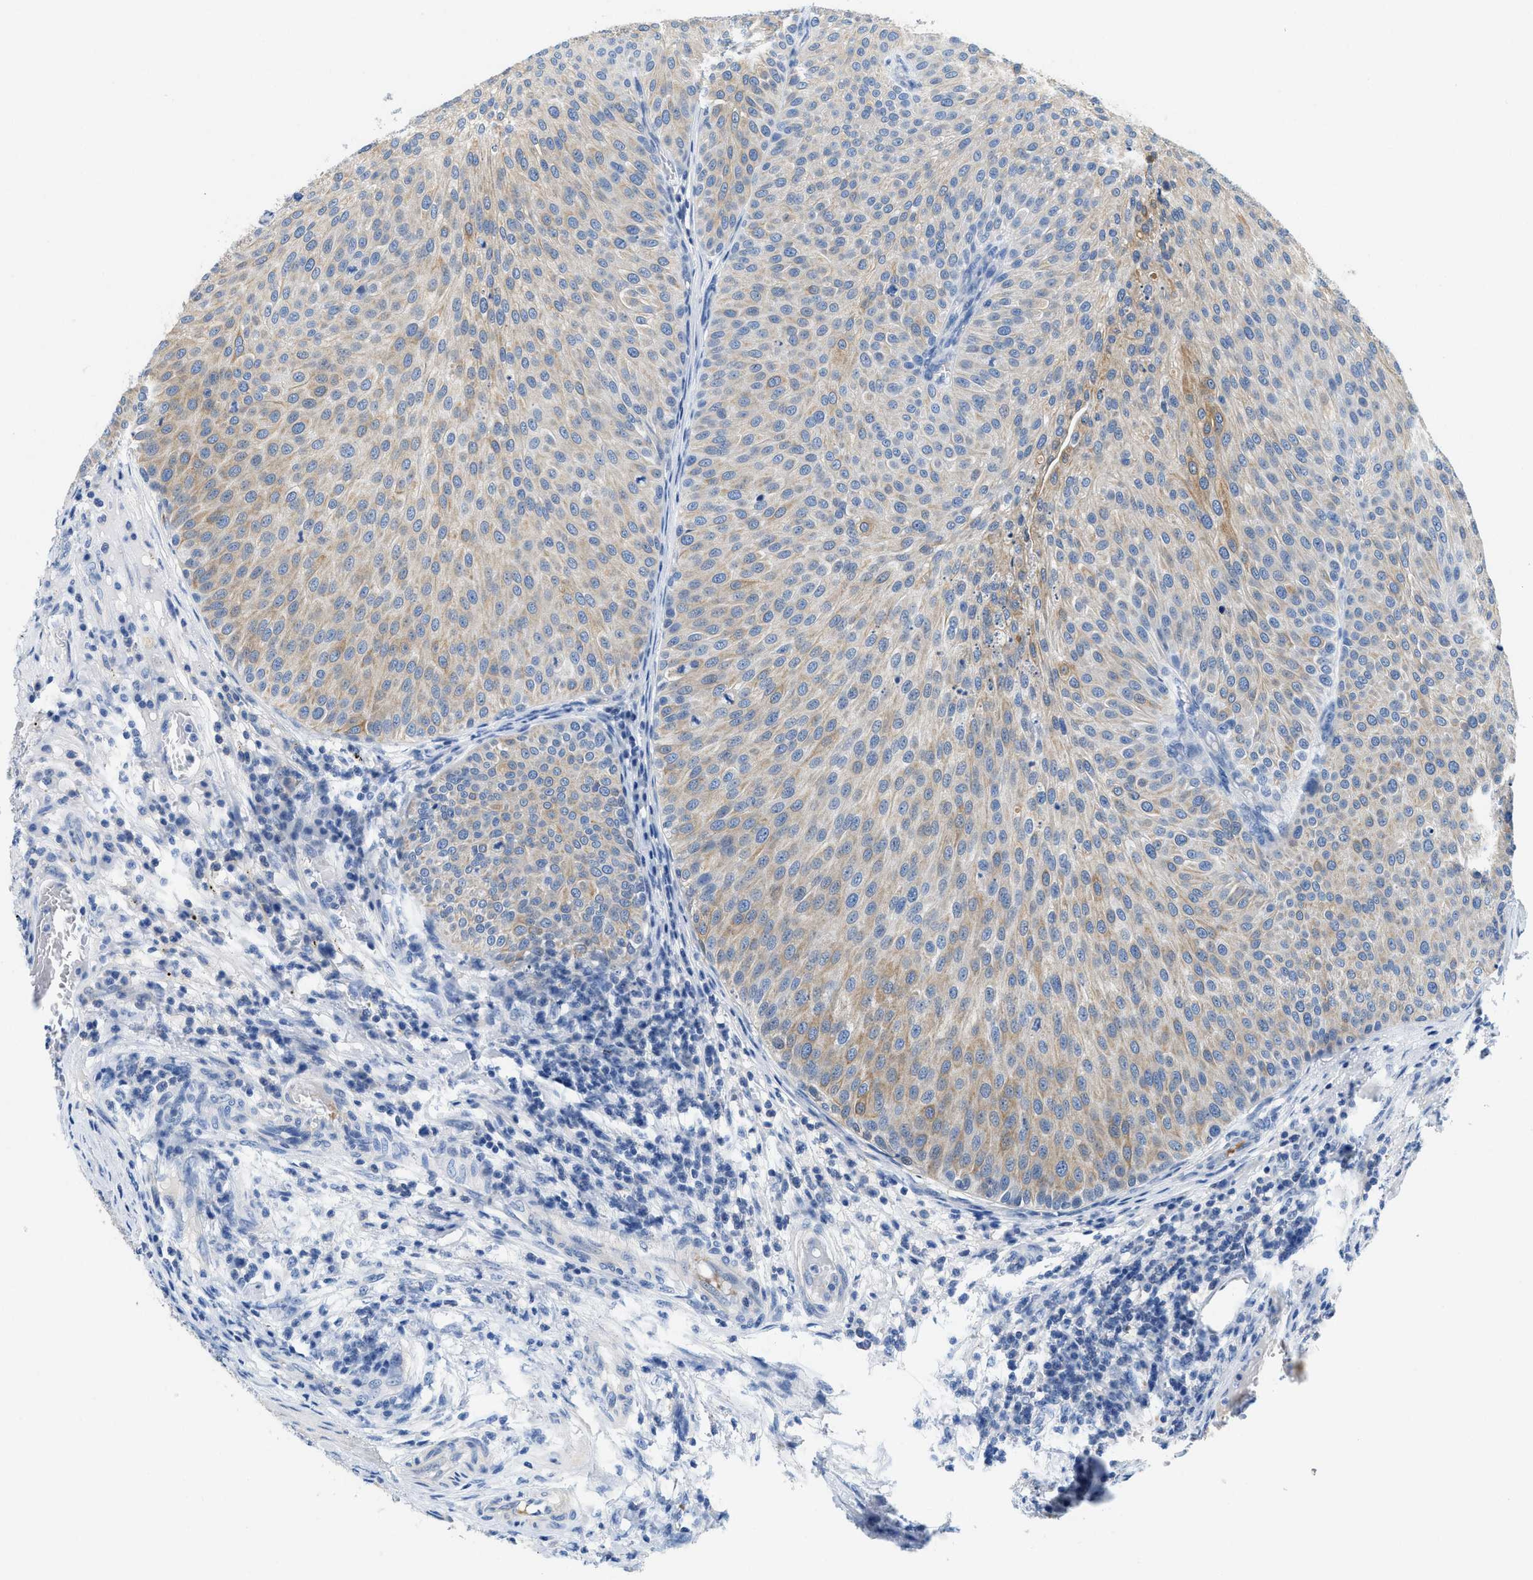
{"staining": {"intensity": "weak", "quantity": "25%-75%", "location": "cytoplasmic/membranous"}, "tissue": "urothelial cancer", "cell_type": "Tumor cells", "image_type": "cancer", "snomed": [{"axis": "morphology", "description": "Urothelial carcinoma, Low grade"}, {"axis": "topography", "description": "Smooth muscle"}, {"axis": "topography", "description": "Urinary bladder"}], "caption": "Urothelial carcinoma (low-grade) tissue reveals weak cytoplasmic/membranous positivity in approximately 25%-75% of tumor cells, visualized by immunohistochemistry.", "gene": "BPGM", "patient": {"sex": "male", "age": 60}}